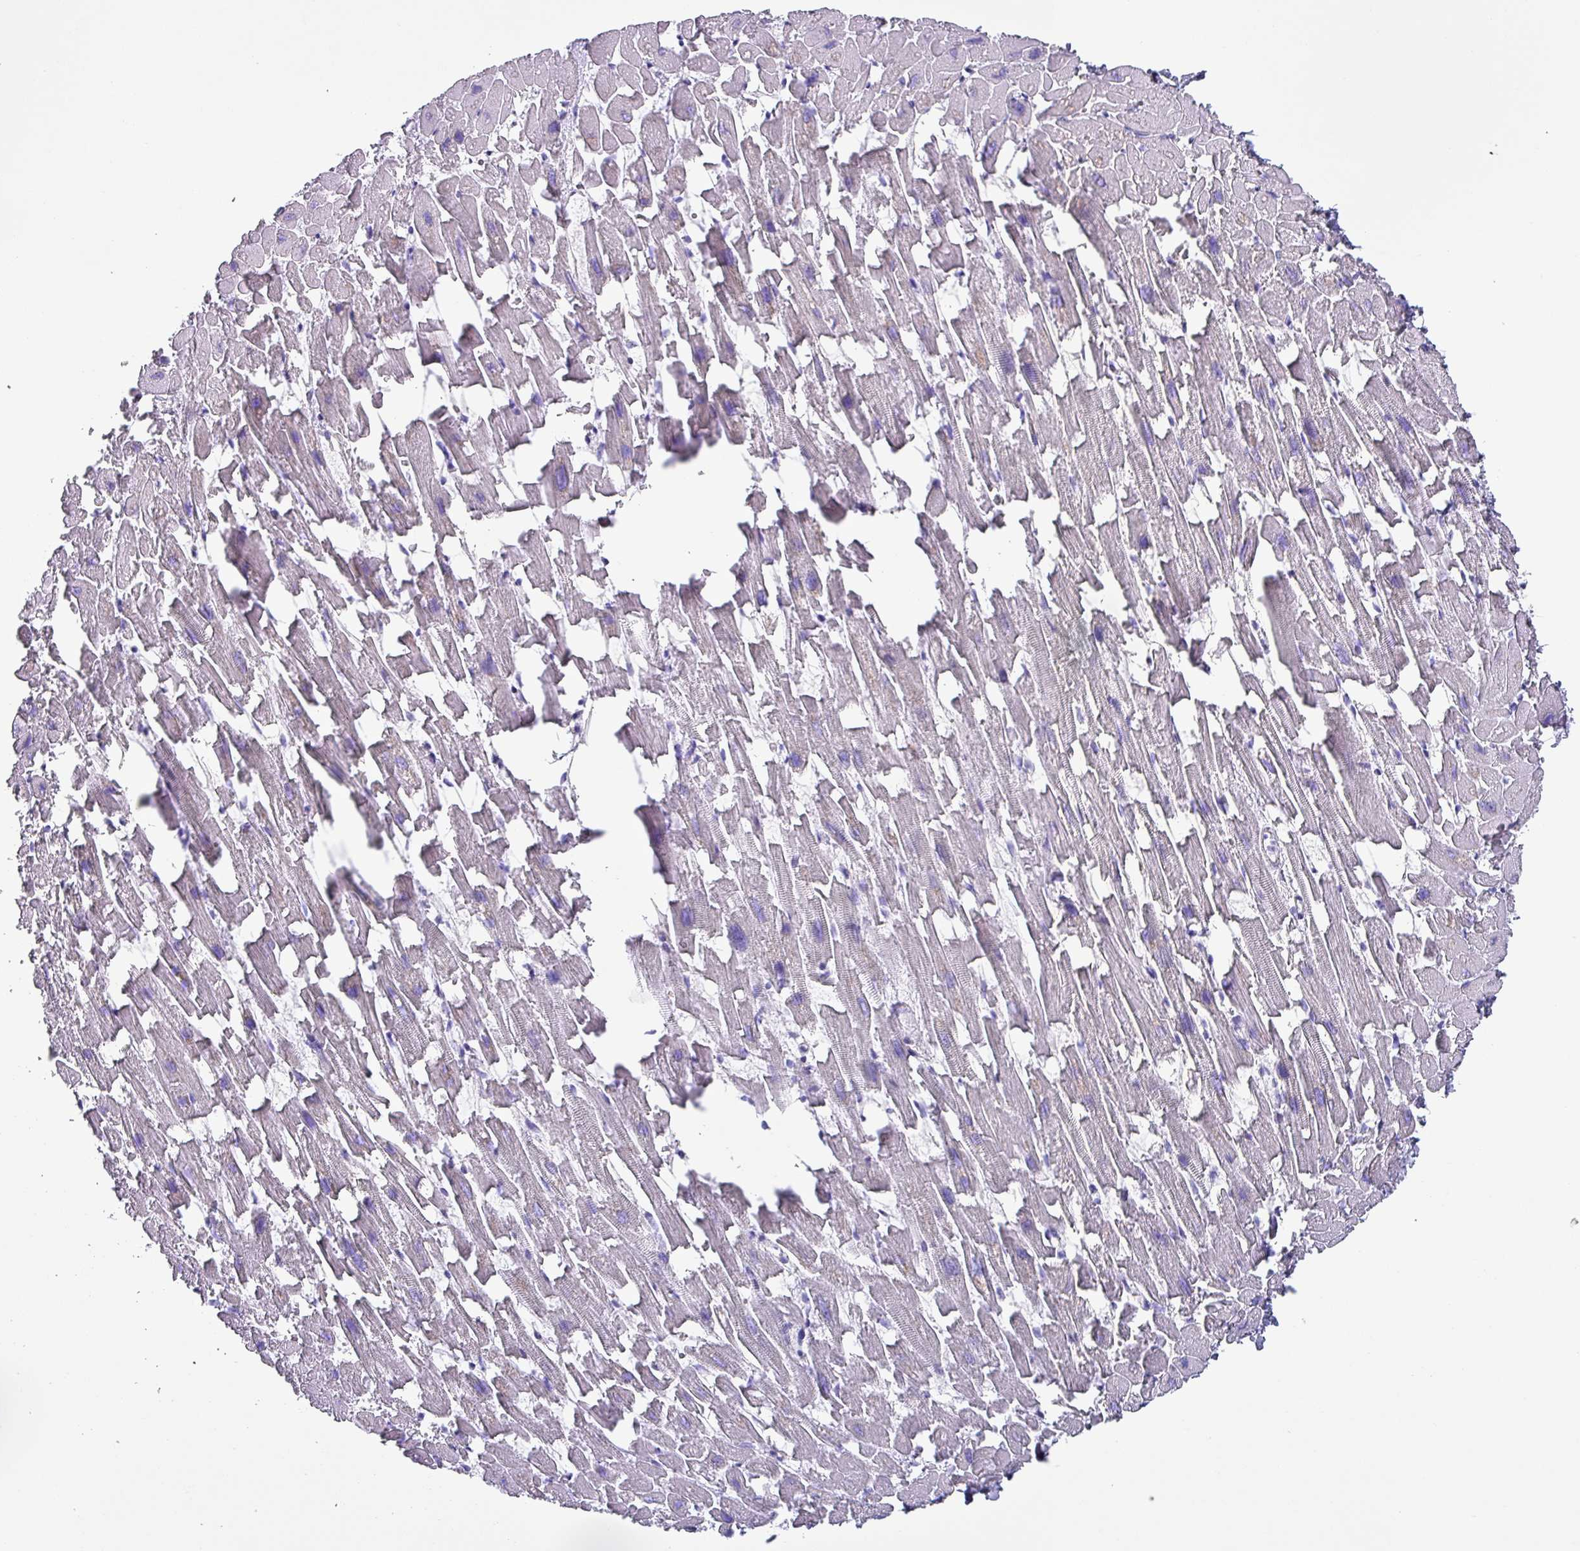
{"staining": {"intensity": "negative", "quantity": "none", "location": "none"}, "tissue": "heart muscle", "cell_type": "Cardiomyocytes", "image_type": "normal", "snomed": [{"axis": "morphology", "description": "Normal tissue, NOS"}, {"axis": "topography", "description": "Heart"}], "caption": "Cardiomyocytes are negative for protein expression in normal human heart muscle. (DAB (3,3'-diaminobenzidine) immunohistochemistry (IHC), high magnification).", "gene": "KRT6A", "patient": {"sex": "female", "age": 64}}